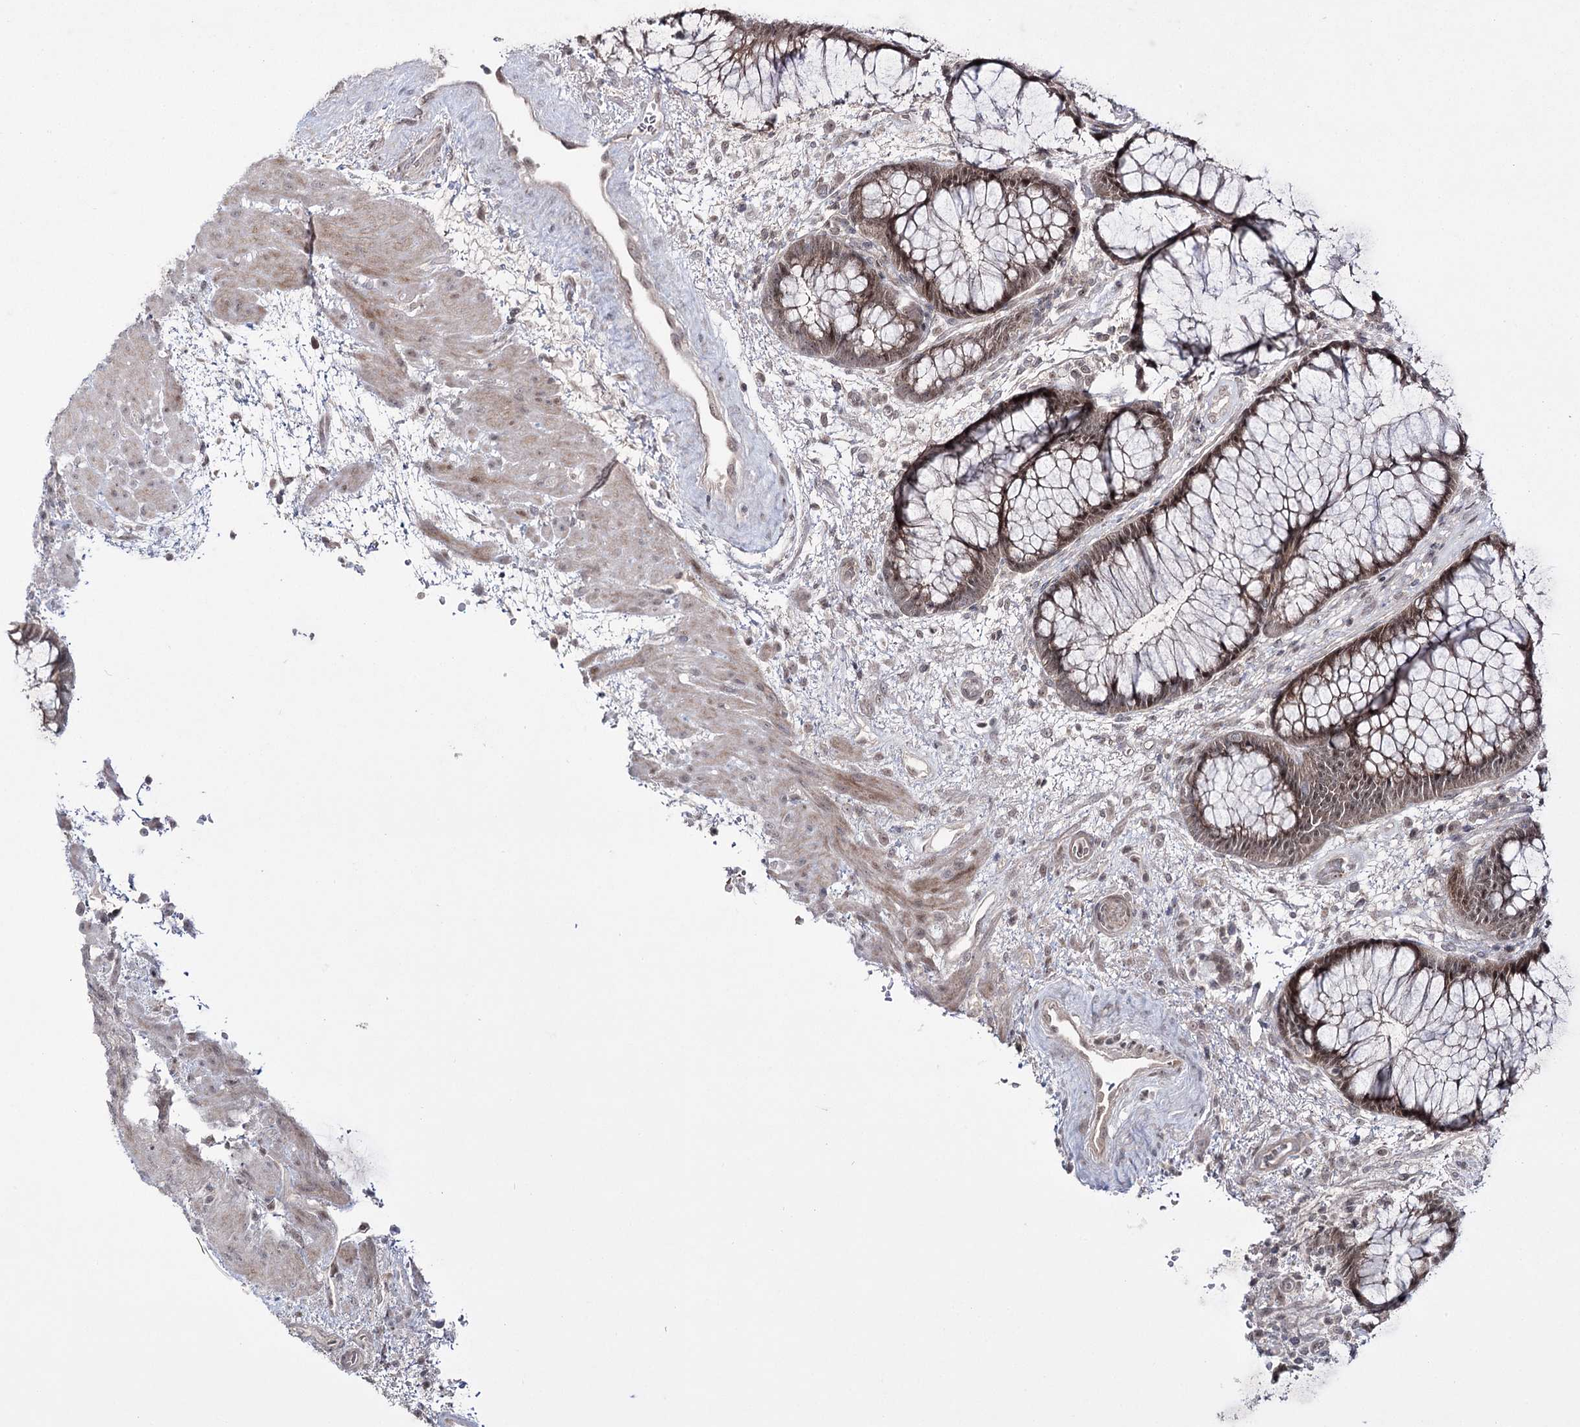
{"staining": {"intensity": "moderate", "quantity": ">75%", "location": "cytoplasmic/membranous,nuclear"}, "tissue": "rectum", "cell_type": "Glandular cells", "image_type": "normal", "snomed": [{"axis": "morphology", "description": "Normal tissue, NOS"}, {"axis": "topography", "description": "Rectum"}], "caption": "Glandular cells demonstrate medium levels of moderate cytoplasmic/membranous,nuclear expression in about >75% of cells in benign human rectum.", "gene": "HOXC11", "patient": {"sex": "male", "age": 51}}